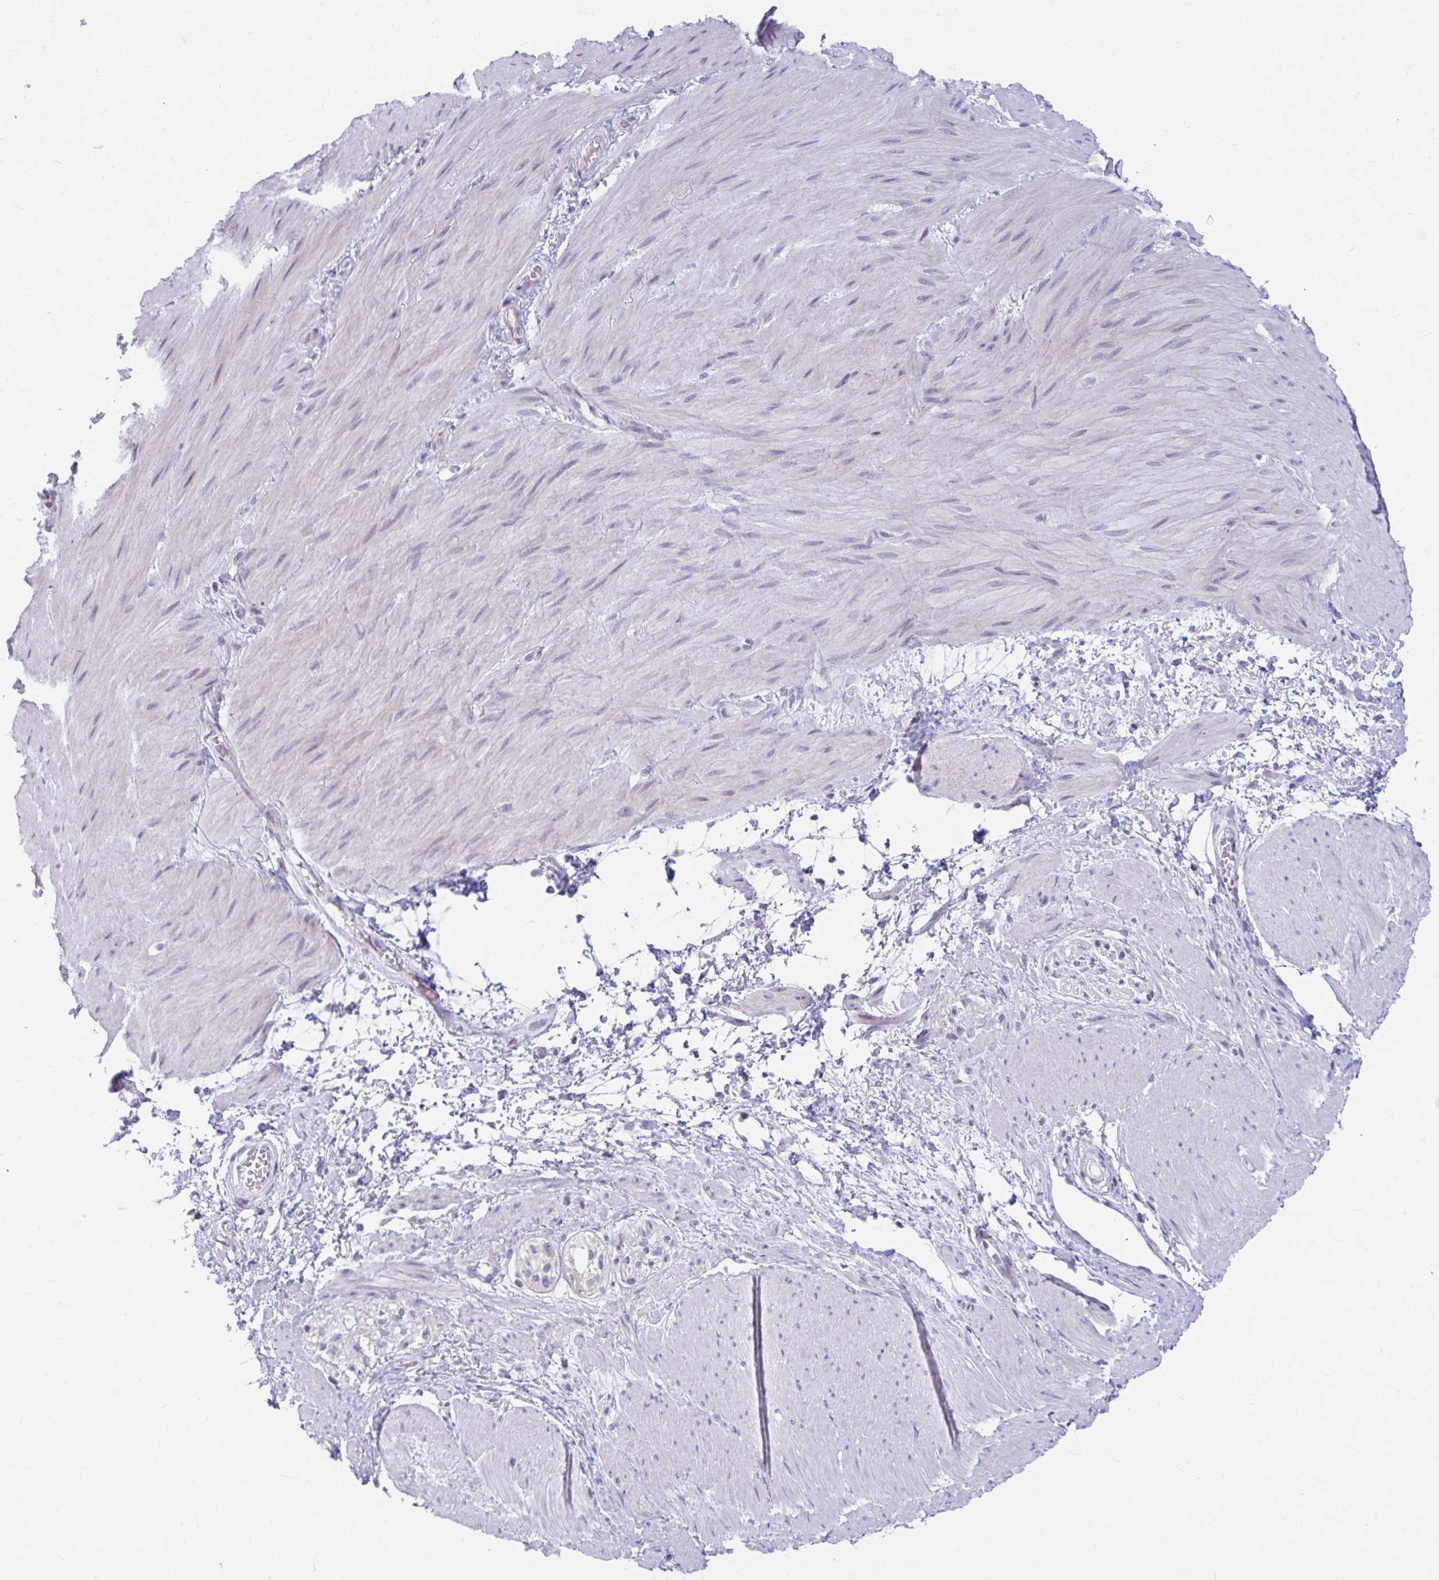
{"staining": {"intensity": "negative", "quantity": "none", "location": "none"}, "tissue": "smooth muscle", "cell_type": "Smooth muscle cells", "image_type": "normal", "snomed": [{"axis": "morphology", "description": "Normal tissue, NOS"}, {"axis": "topography", "description": "Smooth muscle"}, {"axis": "topography", "description": "Rectum"}], "caption": "Smooth muscle cells show no significant staining in unremarkable smooth muscle.", "gene": "RADIL", "patient": {"sex": "male", "age": 53}}